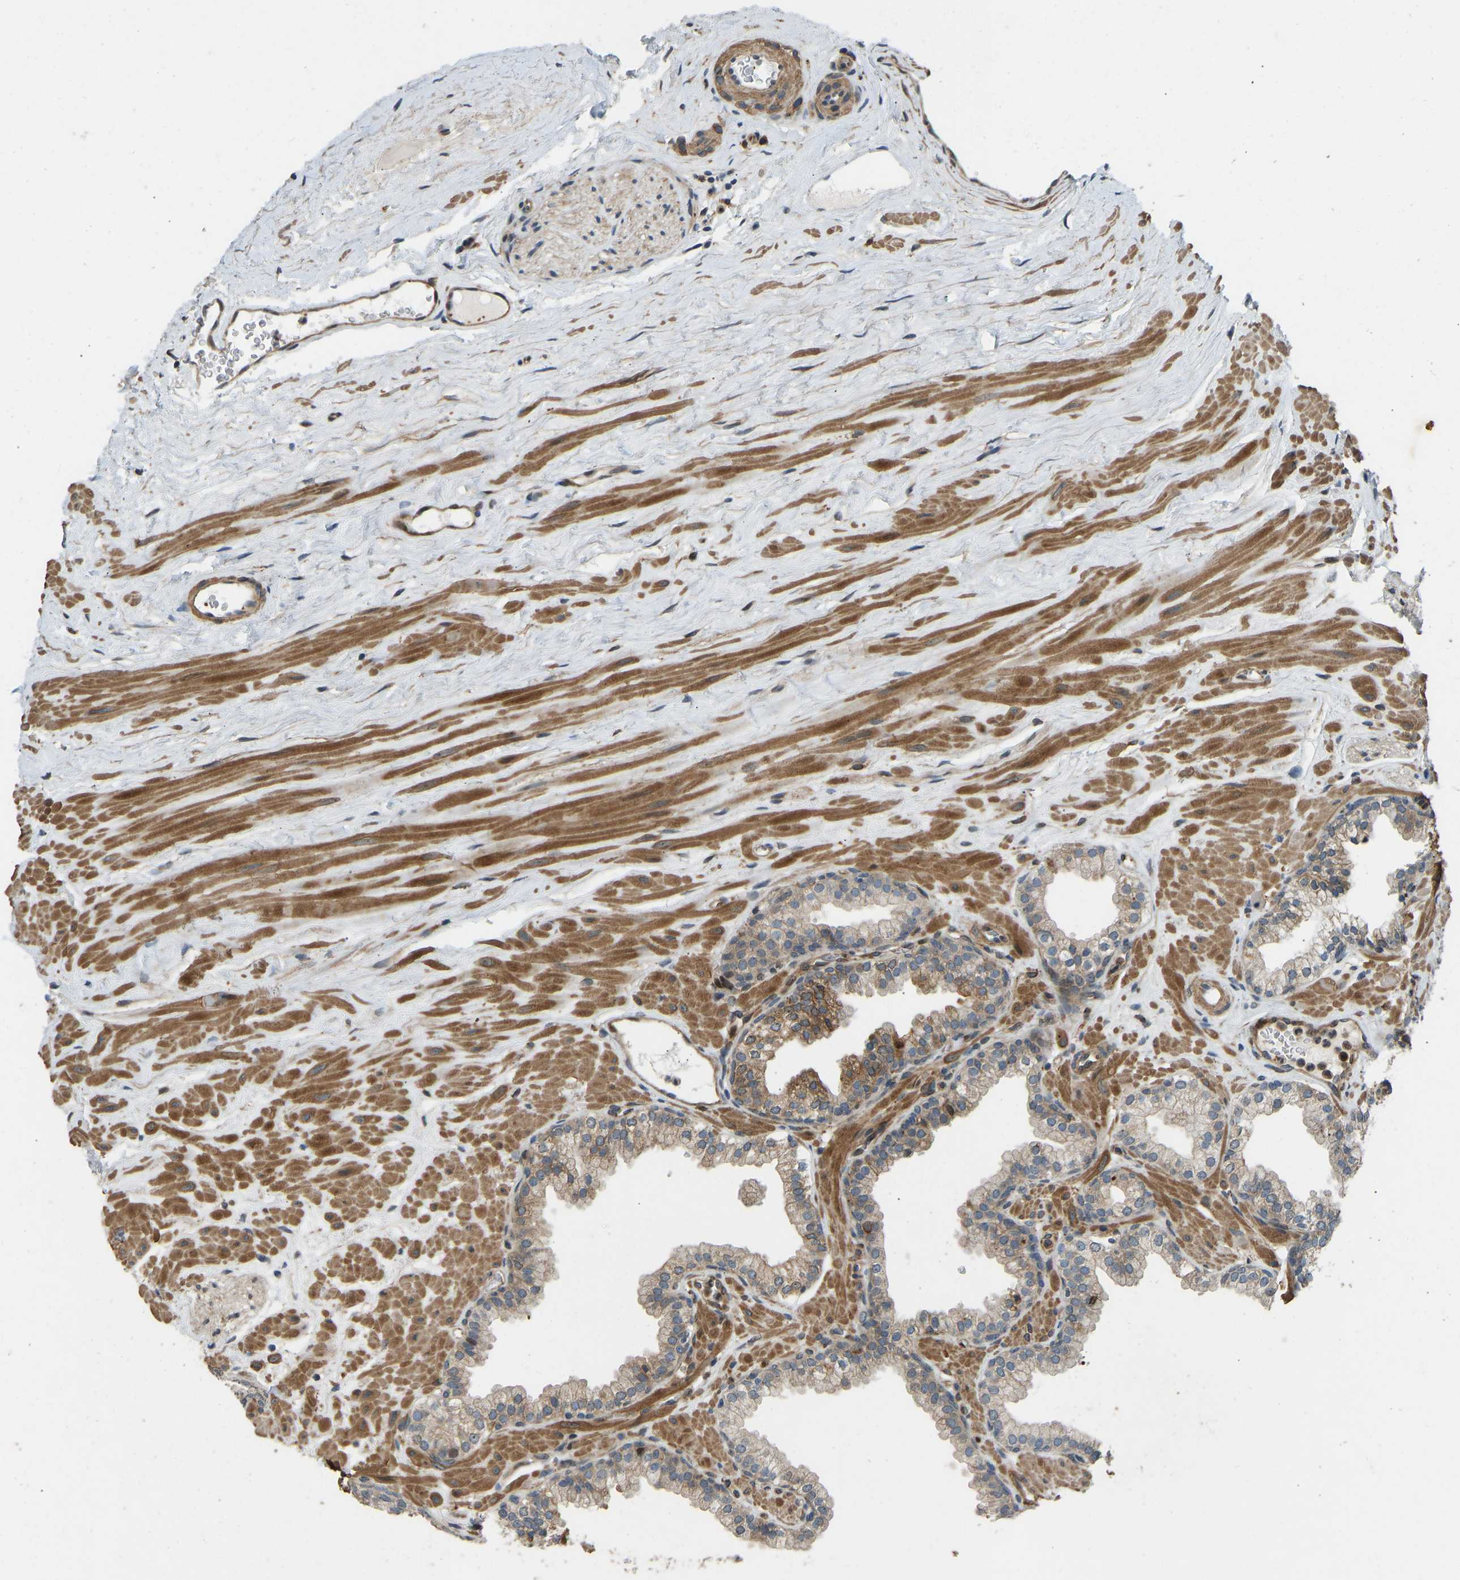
{"staining": {"intensity": "moderate", "quantity": ">75%", "location": "cytoplasmic/membranous"}, "tissue": "prostate", "cell_type": "Glandular cells", "image_type": "normal", "snomed": [{"axis": "morphology", "description": "Normal tissue, NOS"}, {"axis": "morphology", "description": "Urothelial carcinoma, Low grade"}, {"axis": "topography", "description": "Urinary bladder"}, {"axis": "topography", "description": "Prostate"}], "caption": "IHC histopathology image of benign prostate stained for a protein (brown), which shows medium levels of moderate cytoplasmic/membranous staining in about >75% of glandular cells.", "gene": "OS9", "patient": {"sex": "male", "age": 60}}